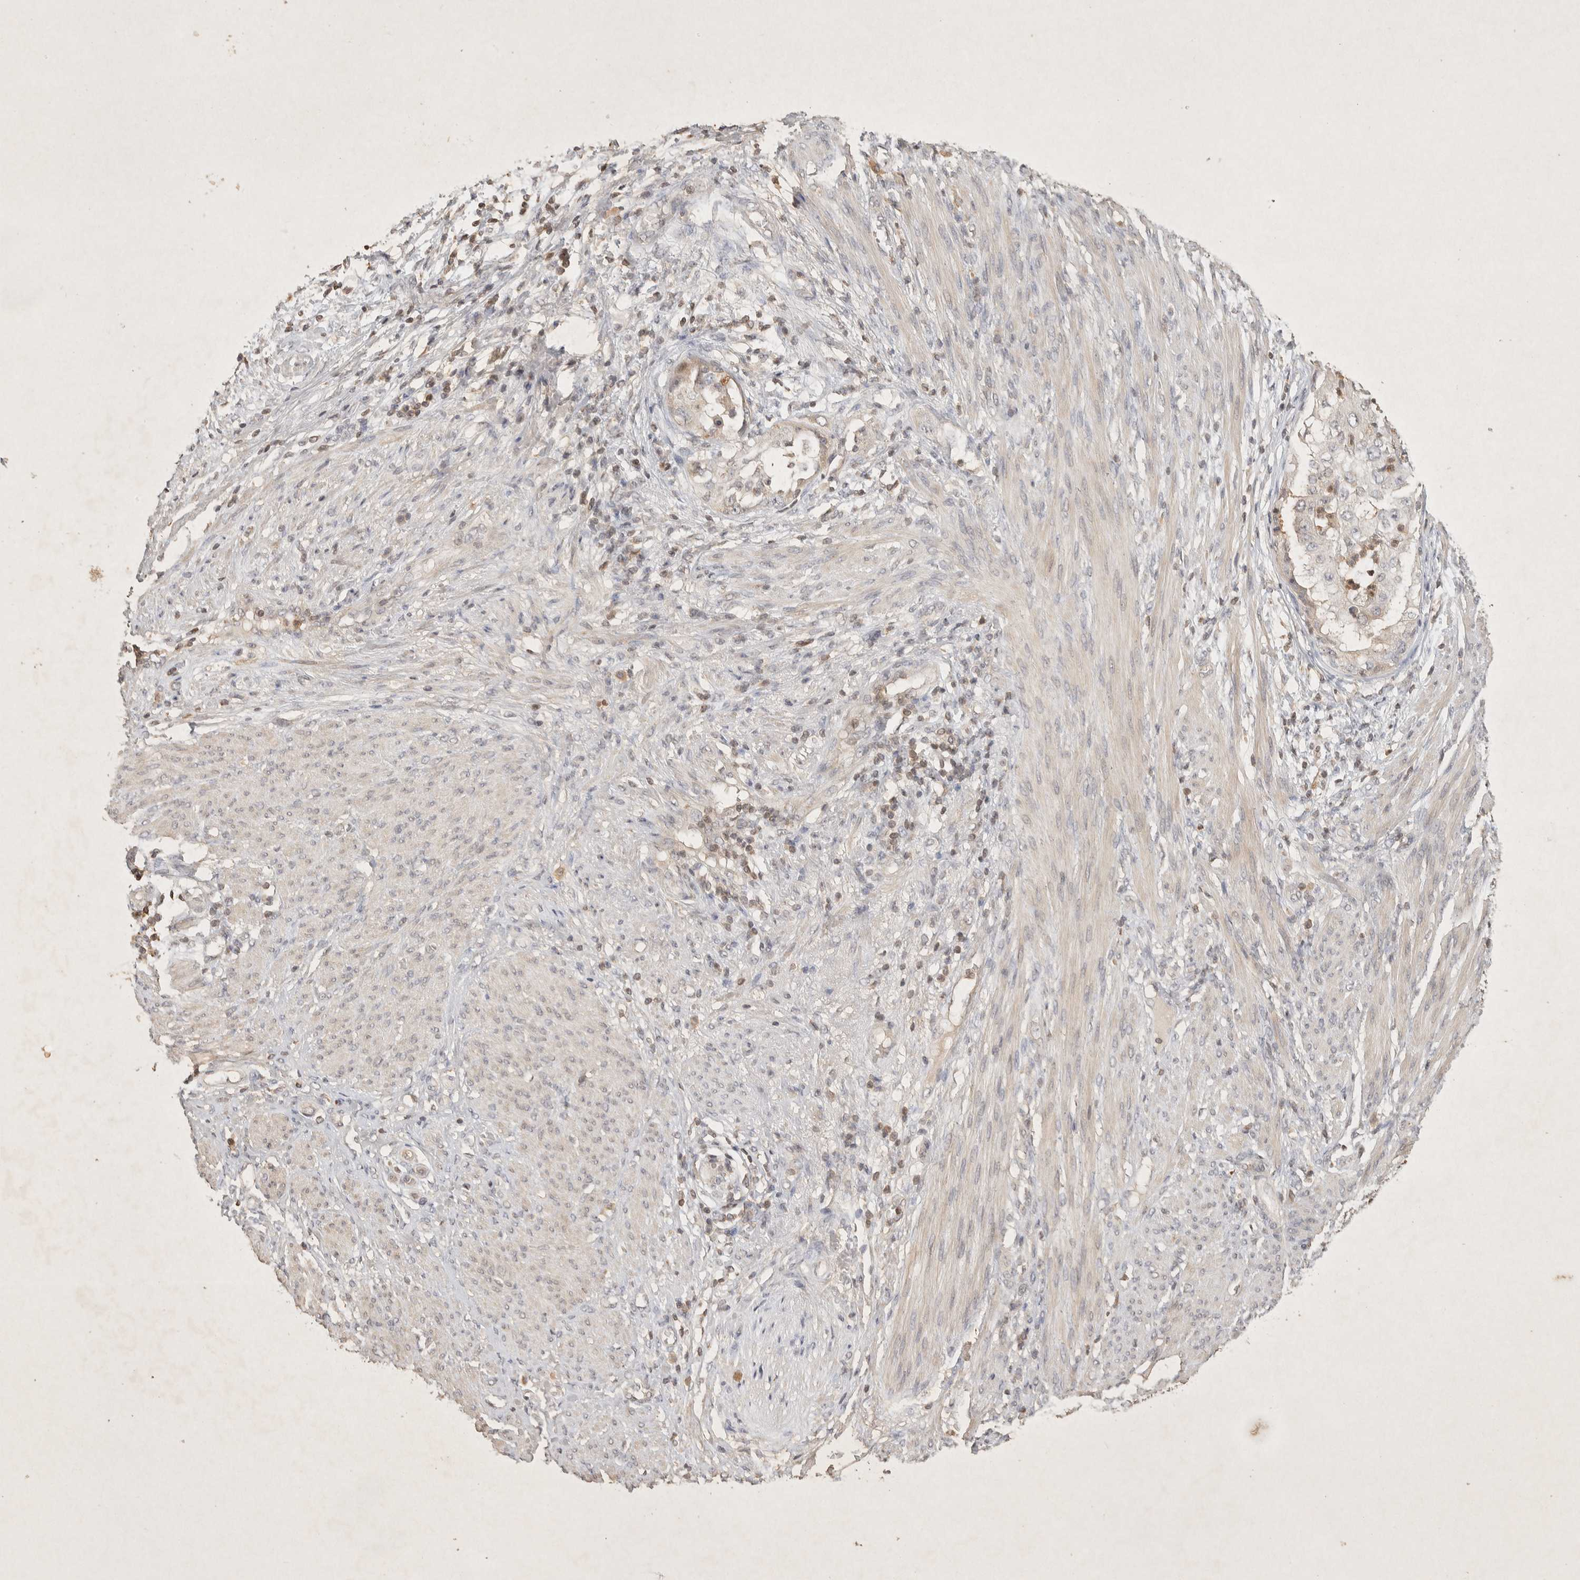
{"staining": {"intensity": "negative", "quantity": "none", "location": "none"}, "tissue": "endometrial cancer", "cell_type": "Tumor cells", "image_type": "cancer", "snomed": [{"axis": "morphology", "description": "Adenocarcinoma, NOS"}, {"axis": "topography", "description": "Endometrium"}], "caption": "IHC photomicrograph of neoplastic tissue: human endometrial cancer (adenocarcinoma) stained with DAB (3,3'-diaminobenzidine) exhibits no significant protein expression in tumor cells.", "gene": "RAC2", "patient": {"sex": "female", "age": 85}}